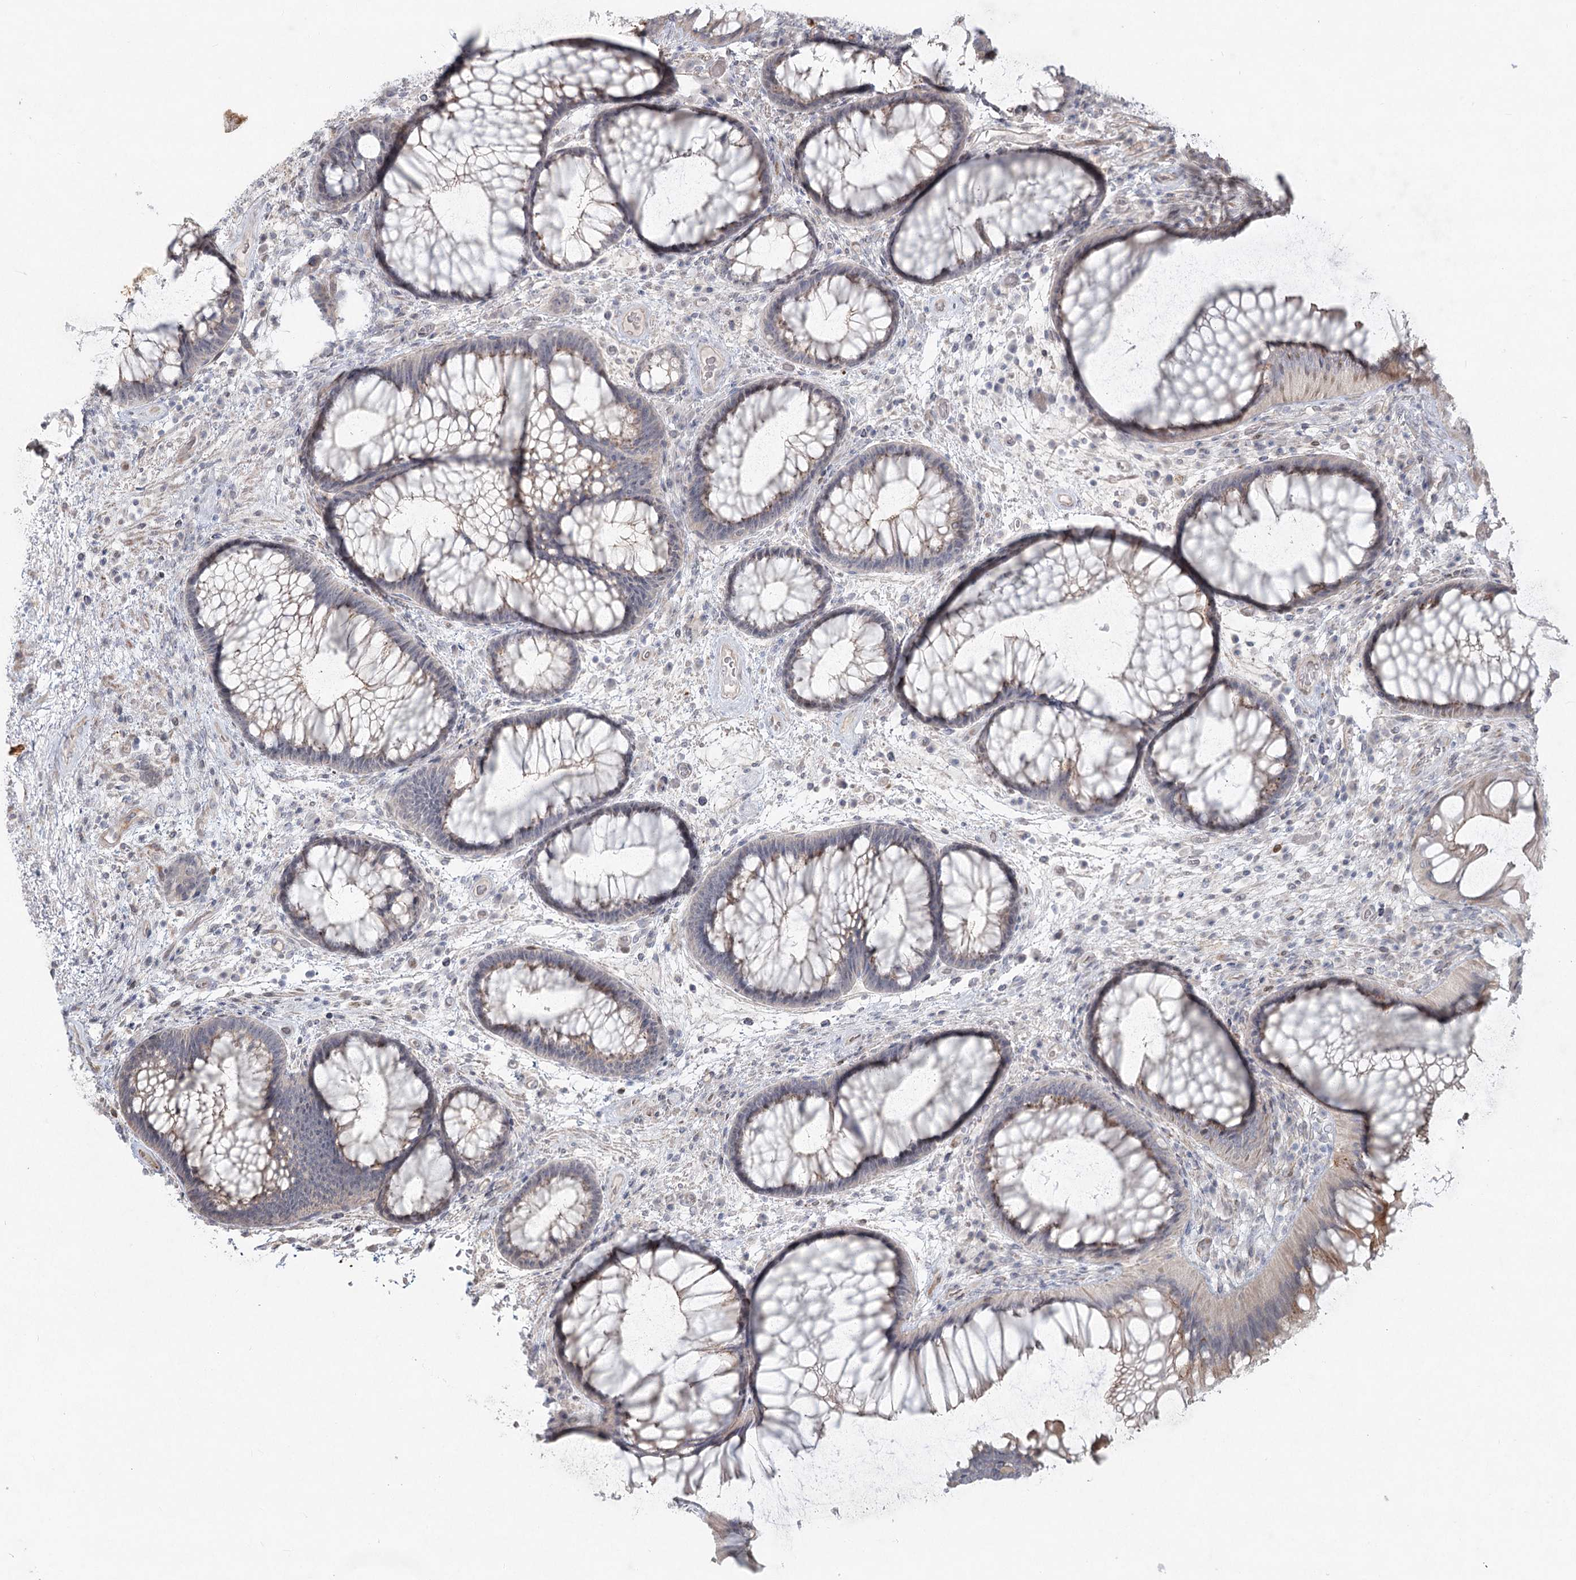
{"staining": {"intensity": "weak", "quantity": "<25%", "location": "cytoplasmic/membranous"}, "tissue": "rectum", "cell_type": "Glandular cells", "image_type": "normal", "snomed": [{"axis": "morphology", "description": "Normal tissue, NOS"}, {"axis": "topography", "description": "Rectum"}], "caption": "Immunohistochemistry image of normal human rectum stained for a protein (brown), which exhibits no positivity in glandular cells.", "gene": "LRP2BP", "patient": {"sex": "male", "age": 51}}